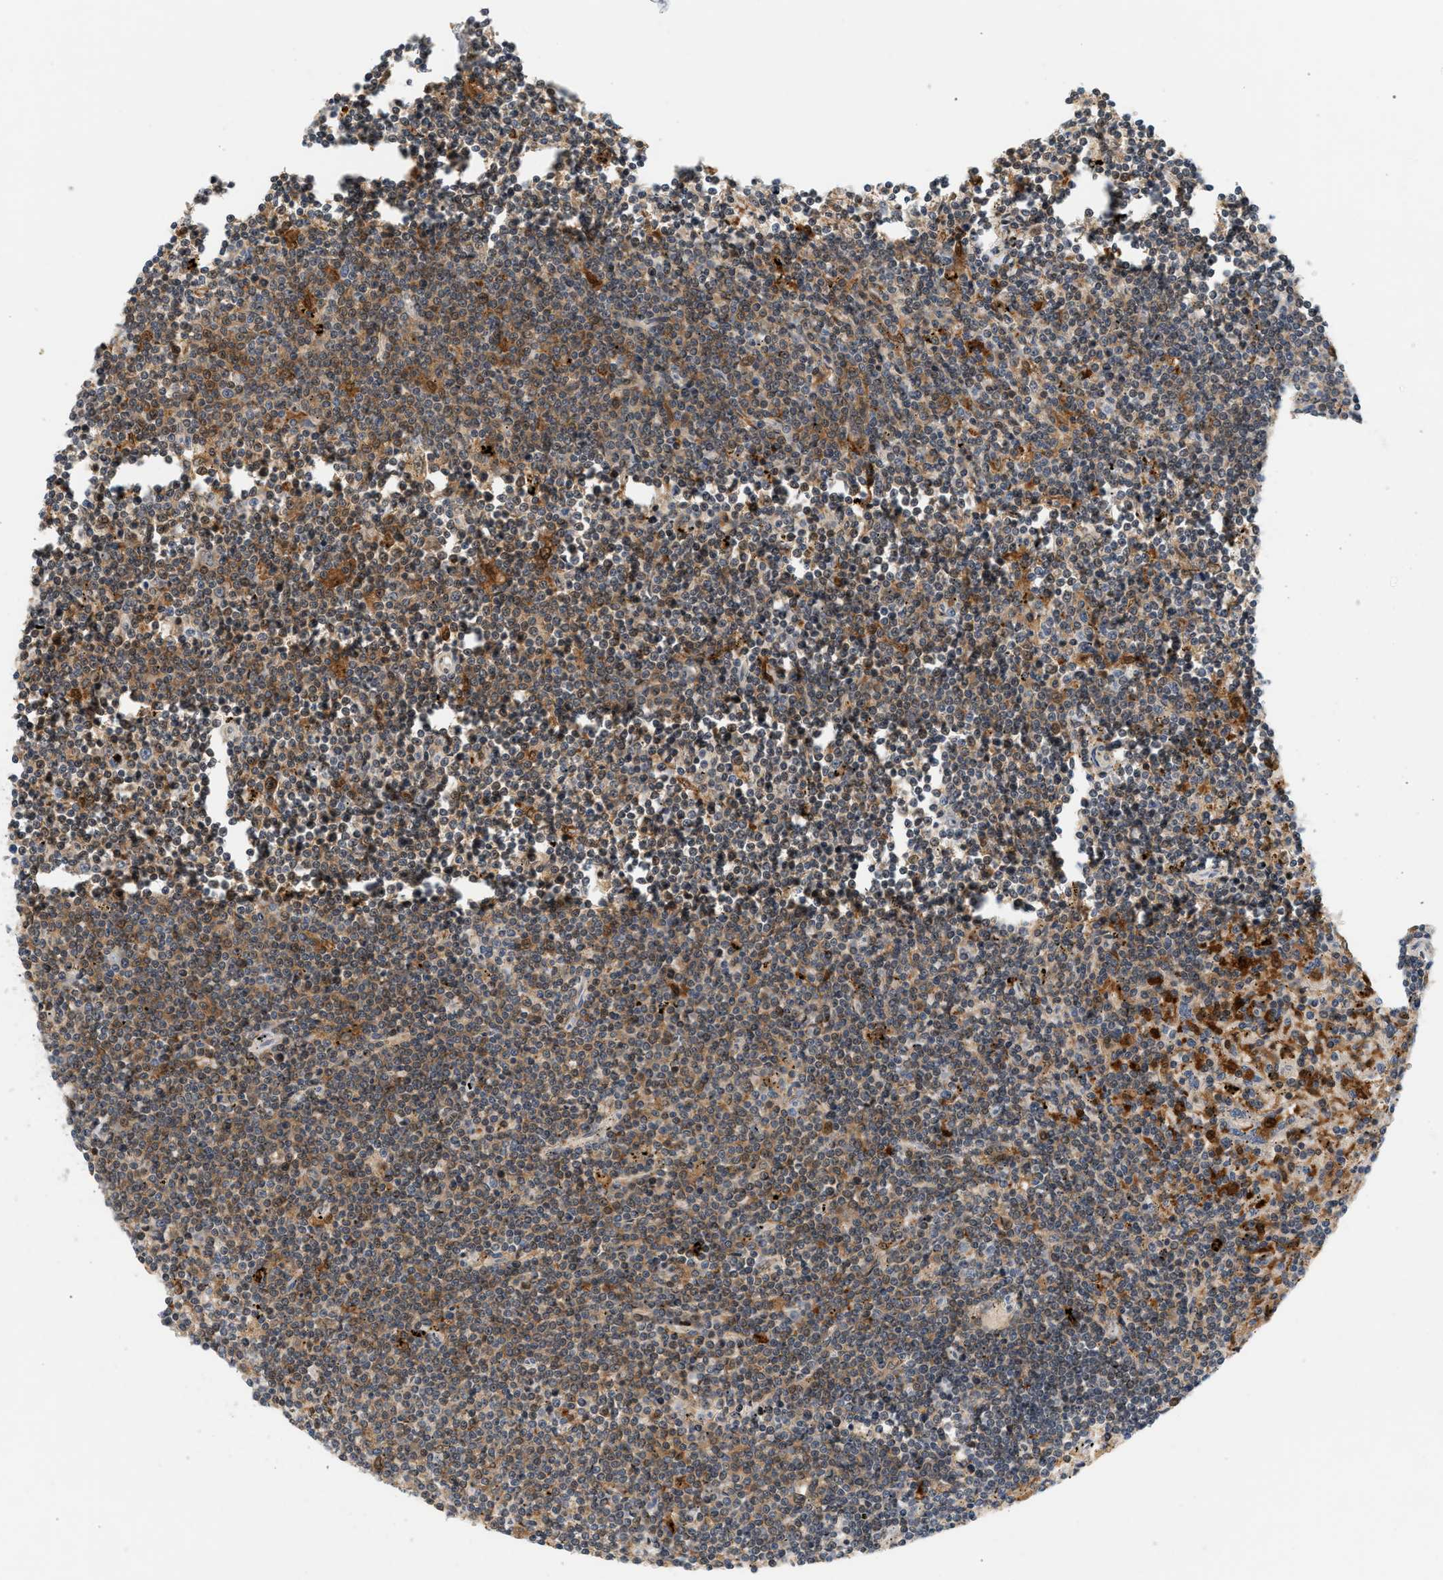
{"staining": {"intensity": "moderate", "quantity": "25%-75%", "location": "cytoplasmic/membranous"}, "tissue": "lymphoma", "cell_type": "Tumor cells", "image_type": "cancer", "snomed": [{"axis": "morphology", "description": "Malignant lymphoma, non-Hodgkin's type, Low grade"}, {"axis": "topography", "description": "Spleen"}], "caption": "Brown immunohistochemical staining in lymphoma displays moderate cytoplasmic/membranous positivity in approximately 25%-75% of tumor cells.", "gene": "PYCARD", "patient": {"sex": "male", "age": 76}}